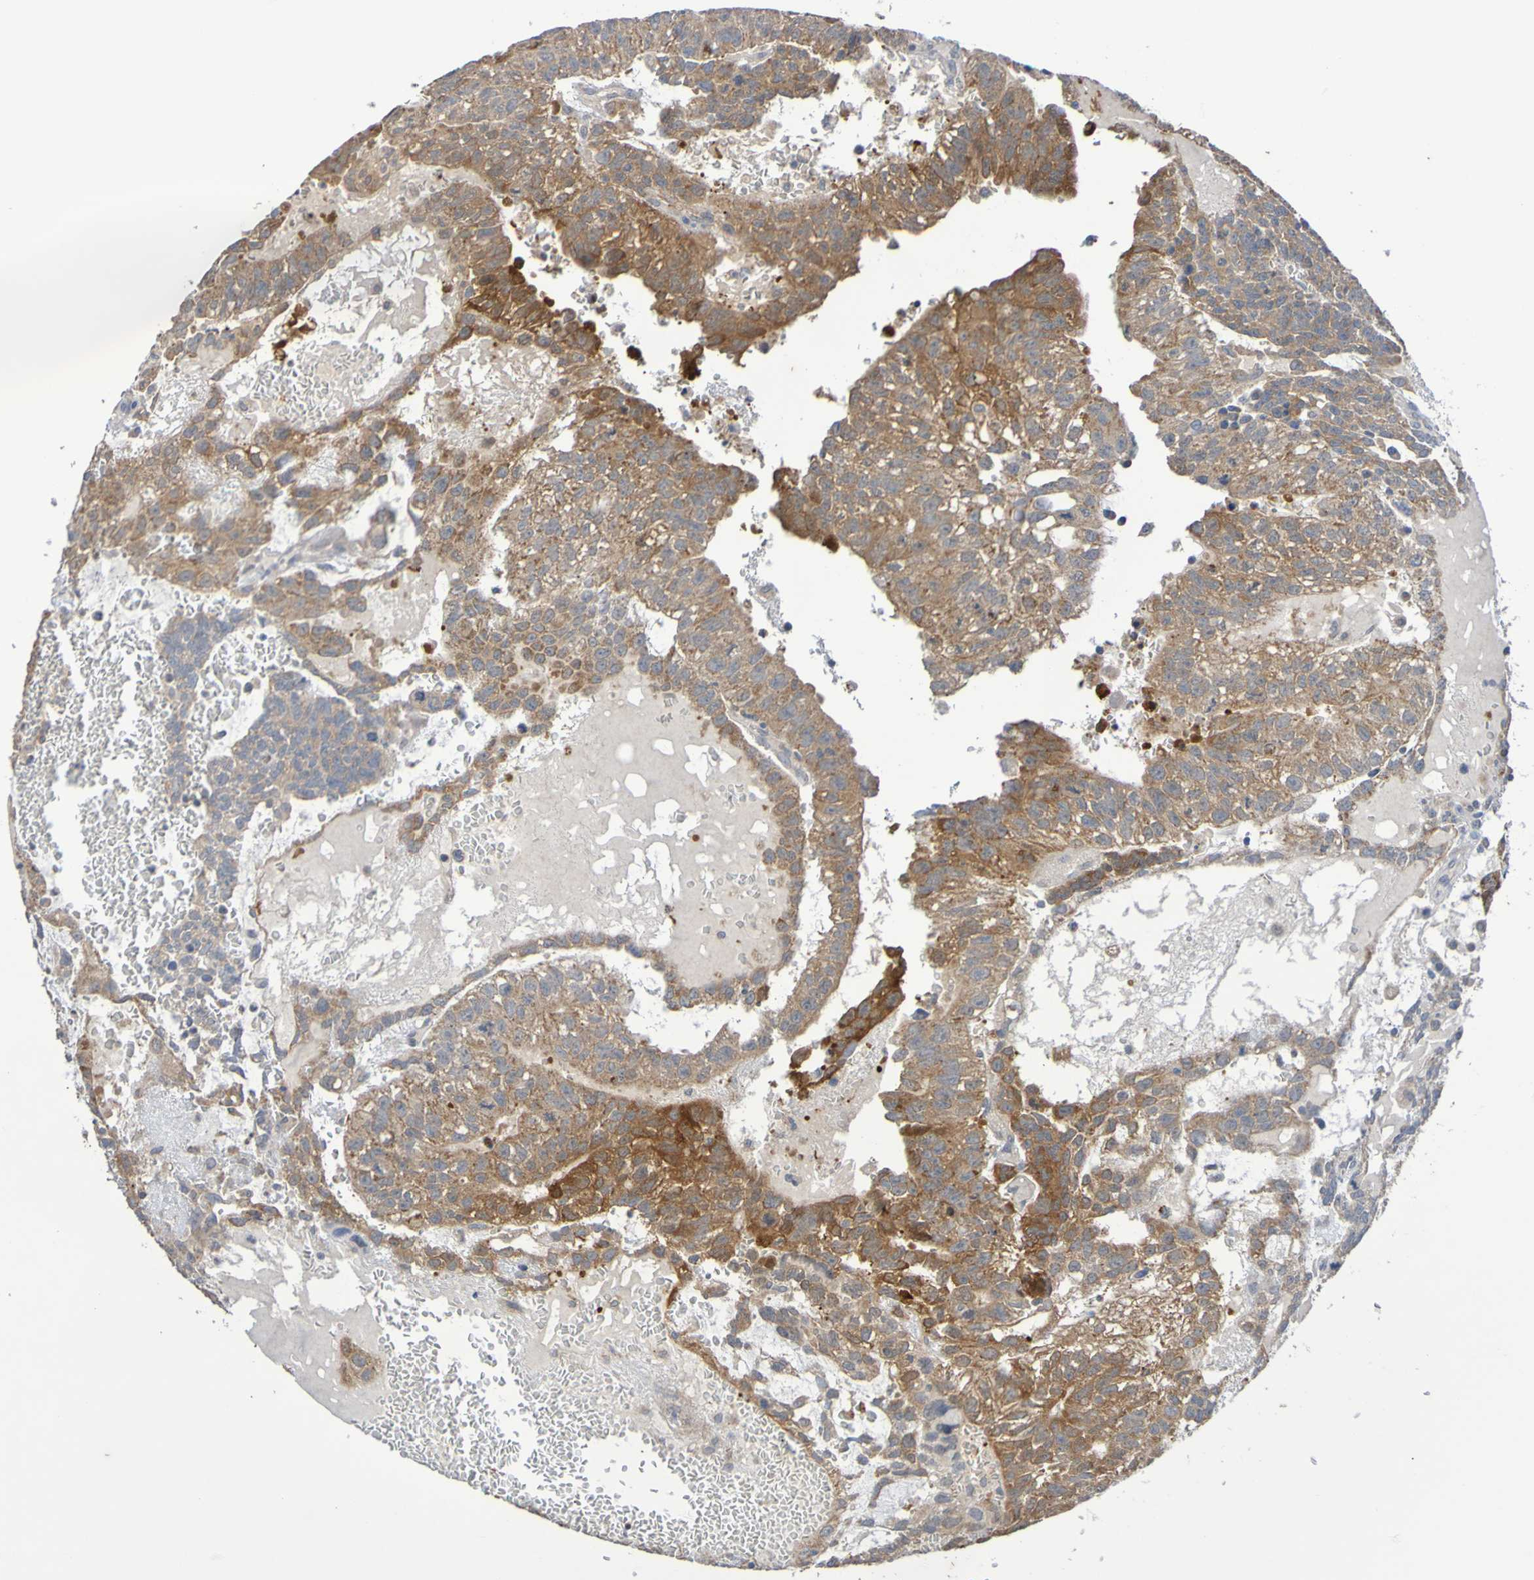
{"staining": {"intensity": "moderate", "quantity": "25%-75%", "location": "cytoplasmic/membranous"}, "tissue": "testis cancer", "cell_type": "Tumor cells", "image_type": "cancer", "snomed": [{"axis": "morphology", "description": "Seminoma, NOS"}, {"axis": "morphology", "description": "Carcinoma, Embryonal, NOS"}, {"axis": "topography", "description": "Testis"}], "caption": "Immunohistochemical staining of human testis embryonal carcinoma displays medium levels of moderate cytoplasmic/membranous protein staining in about 25%-75% of tumor cells.", "gene": "C3orf18", "patient": {"sex": "male", "age": 52}}